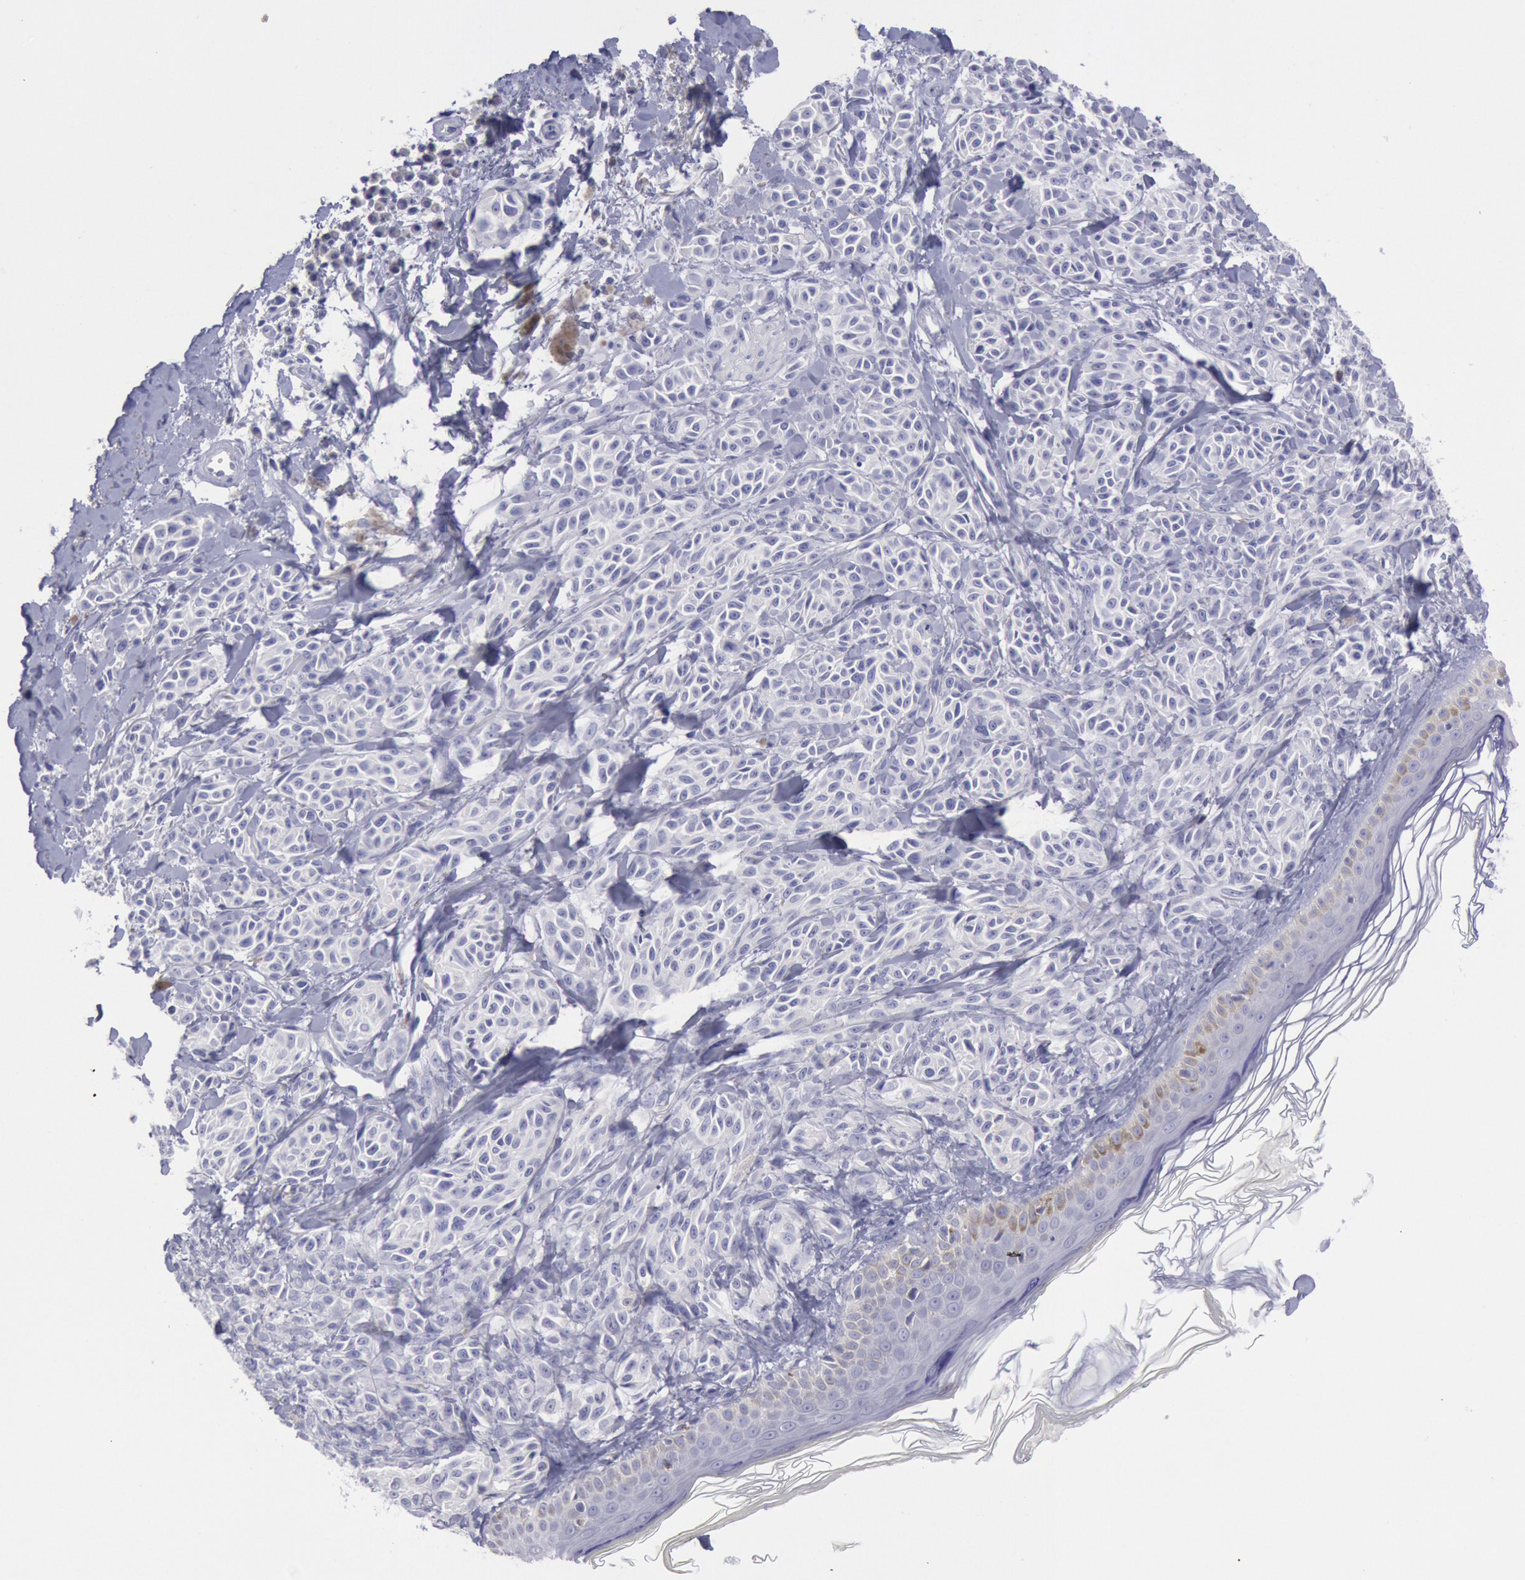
{"staining": {"intensity": "negative", "quantity": "none", "location": "none"}, "tissue": "melanoma", "cell_type": "Tumor cells", "image_type": "cancer", "snomed": [{"axis": "morphology", "description": "Malignant melanoma, NOS"}, {"axis": "topography", "description": "Skin"}], "caption": "The IHC micrograph has no significant positivity in tumor cells of melanoma tissue. (Stains: DAB IHC with hematoxylin counter stain, Microscopy: brightfield microscopy at high magnification).", "gene": "MYH7", "patient": {"sex": "female", "age": 73}}